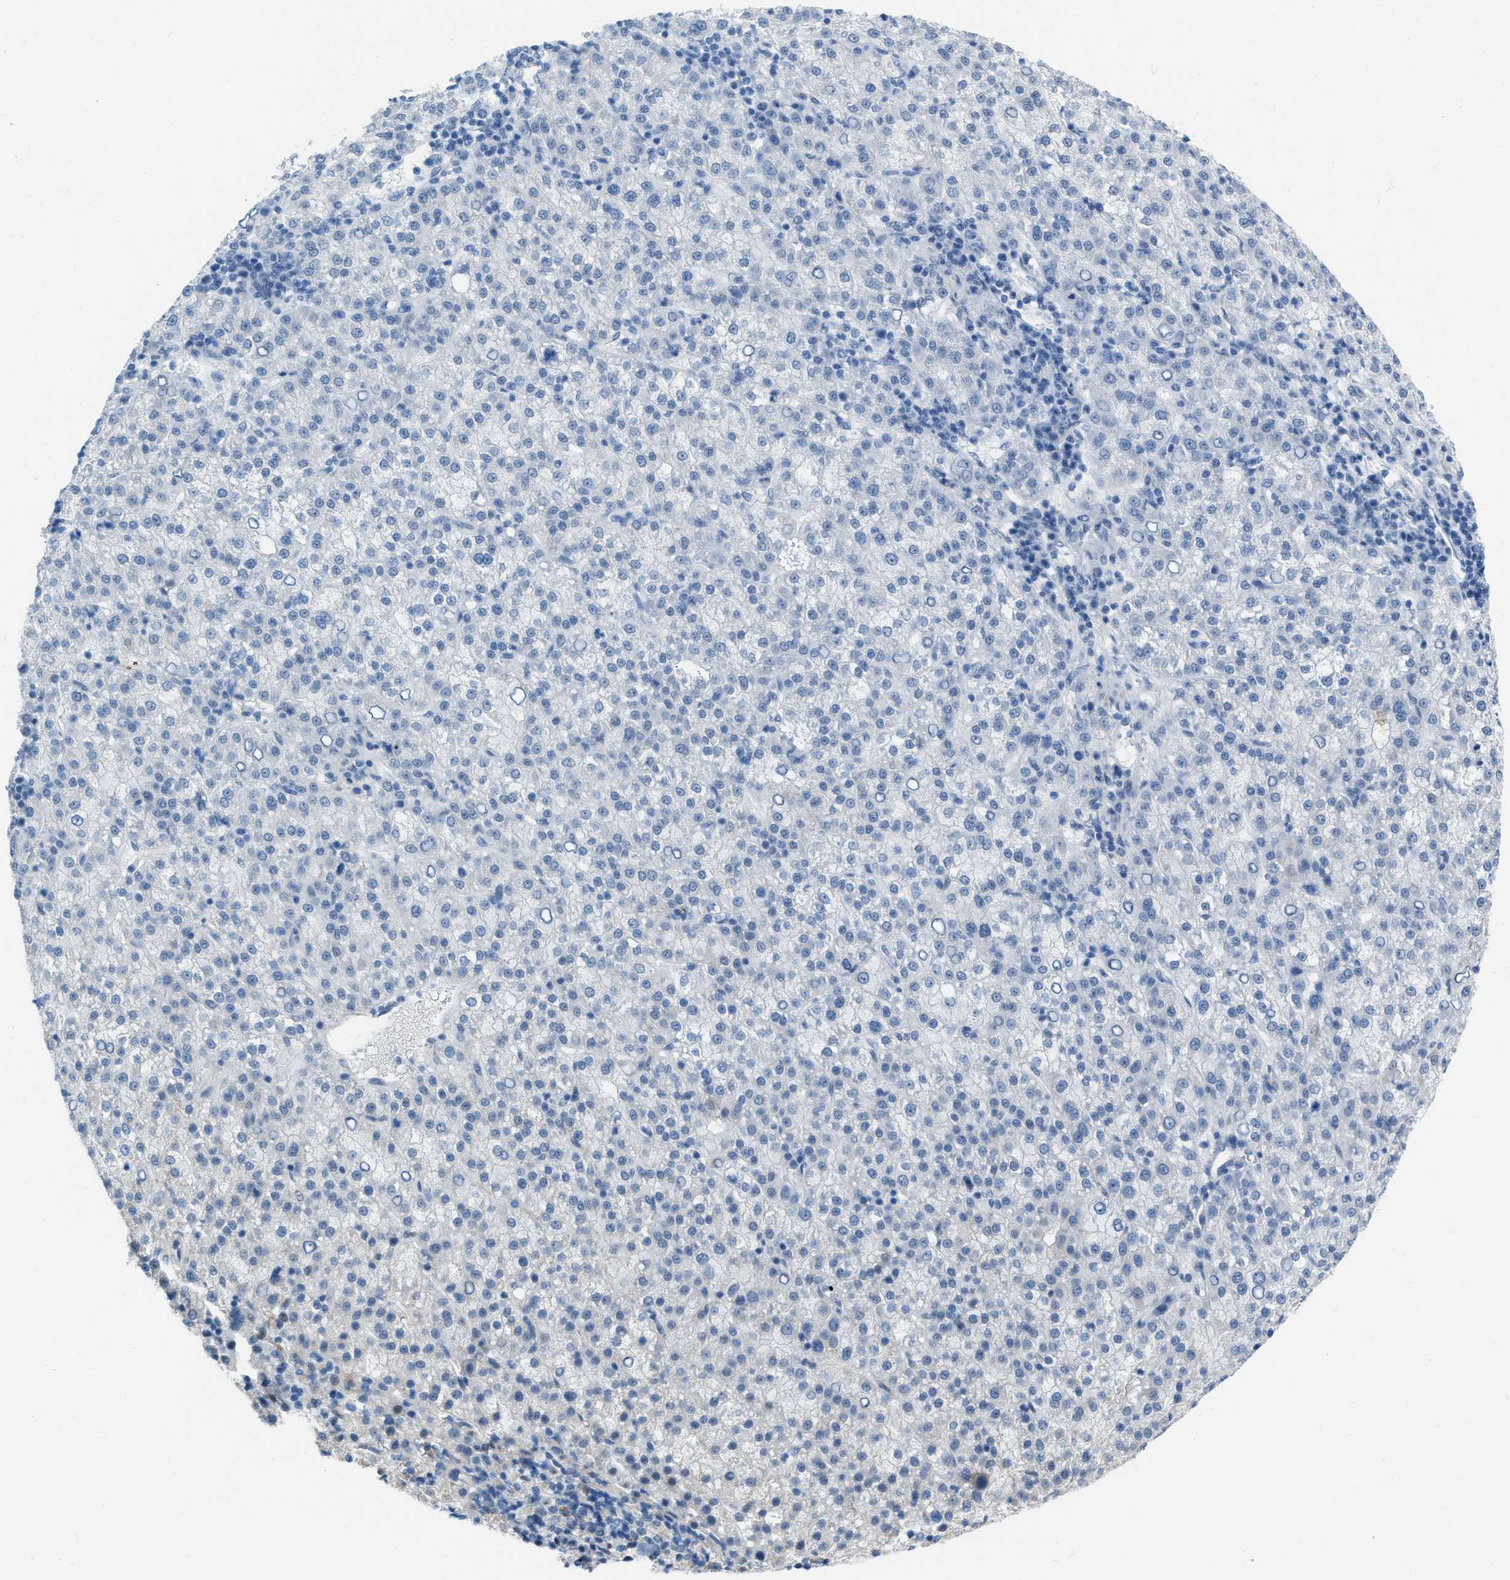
{"staining": {"intensity": "negative", "quantity": "none", "location": "none"}, "tissue": "liver cancer", "cell_type": "Tumor cells", "image_type": "cancer", "snomed": [{"axis": "morphology", "description": "Carcinoma, Hepatocellular, NOS"}, {"axis": "topography", "description": "Liver"}], "caption": "Immunohistochemistry image of human liver cancer stained for a protein (brown), which demonstrates no positivity in tumor cells.", "gene": "PHRF1", "patient": {"sex": "female", "age": 58}}